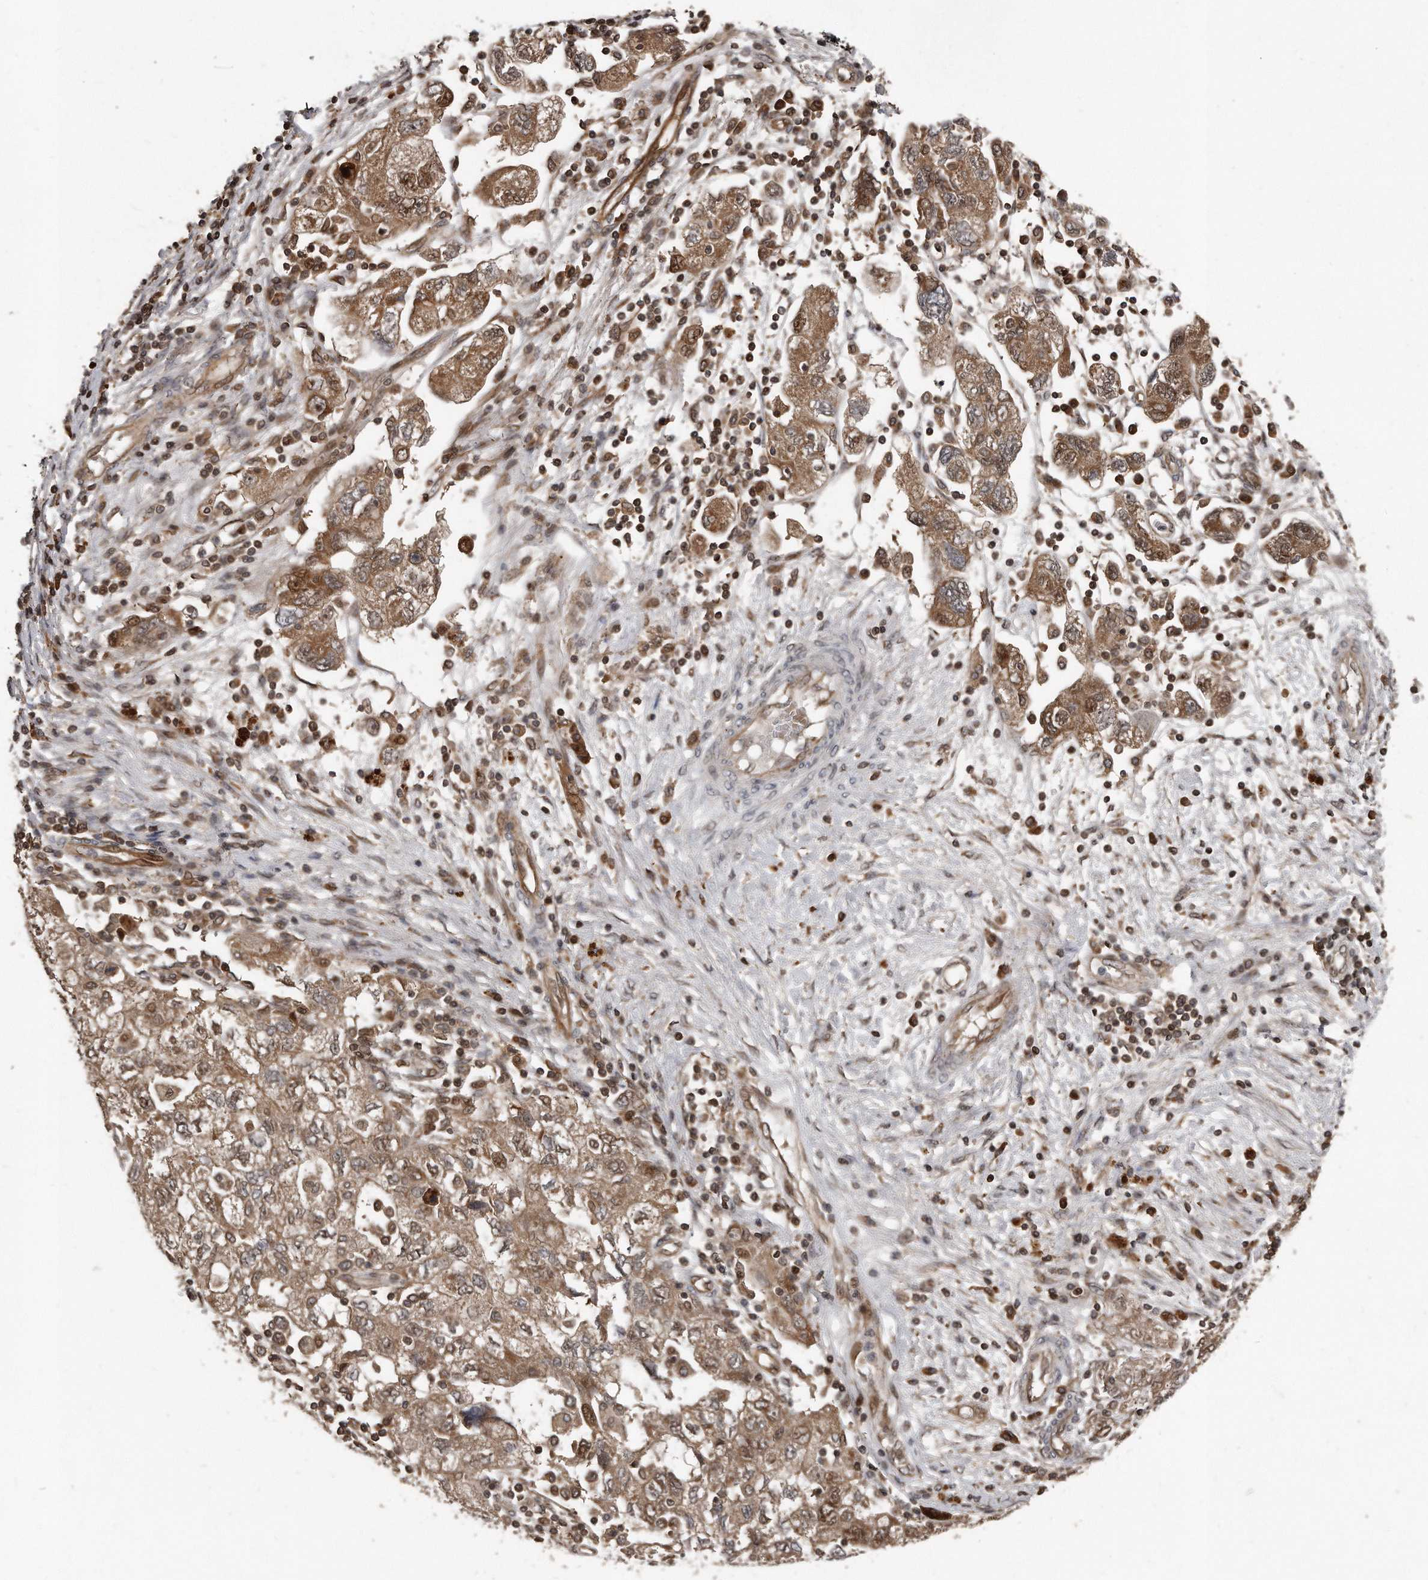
{"staining": {"intensity": "moderate", "quantity": ">75%", "location": "cytoplasmic/membranous,nuclear"}, "tissue": "ovarian cancer", "cell_type": "Tumor cells", "image_type": "cancer", "snomed": [{"axis": "morphology", "description": "Carcinoma, NOS"}, {"axis": "morphology", "description": "Cystadenocarcinoma, serous, NOS"}, {"axis": "topography", "description": "Ovary"}], "caption": "DAB immunohistochemical staining of human ovarian carcinoma displays moderate cytoplasmic/membranous and nuclear protein positivity in approximately >75% of tumor cells.", "gene": "GCH1", "patient": {"sex": "female", "age": 69}}